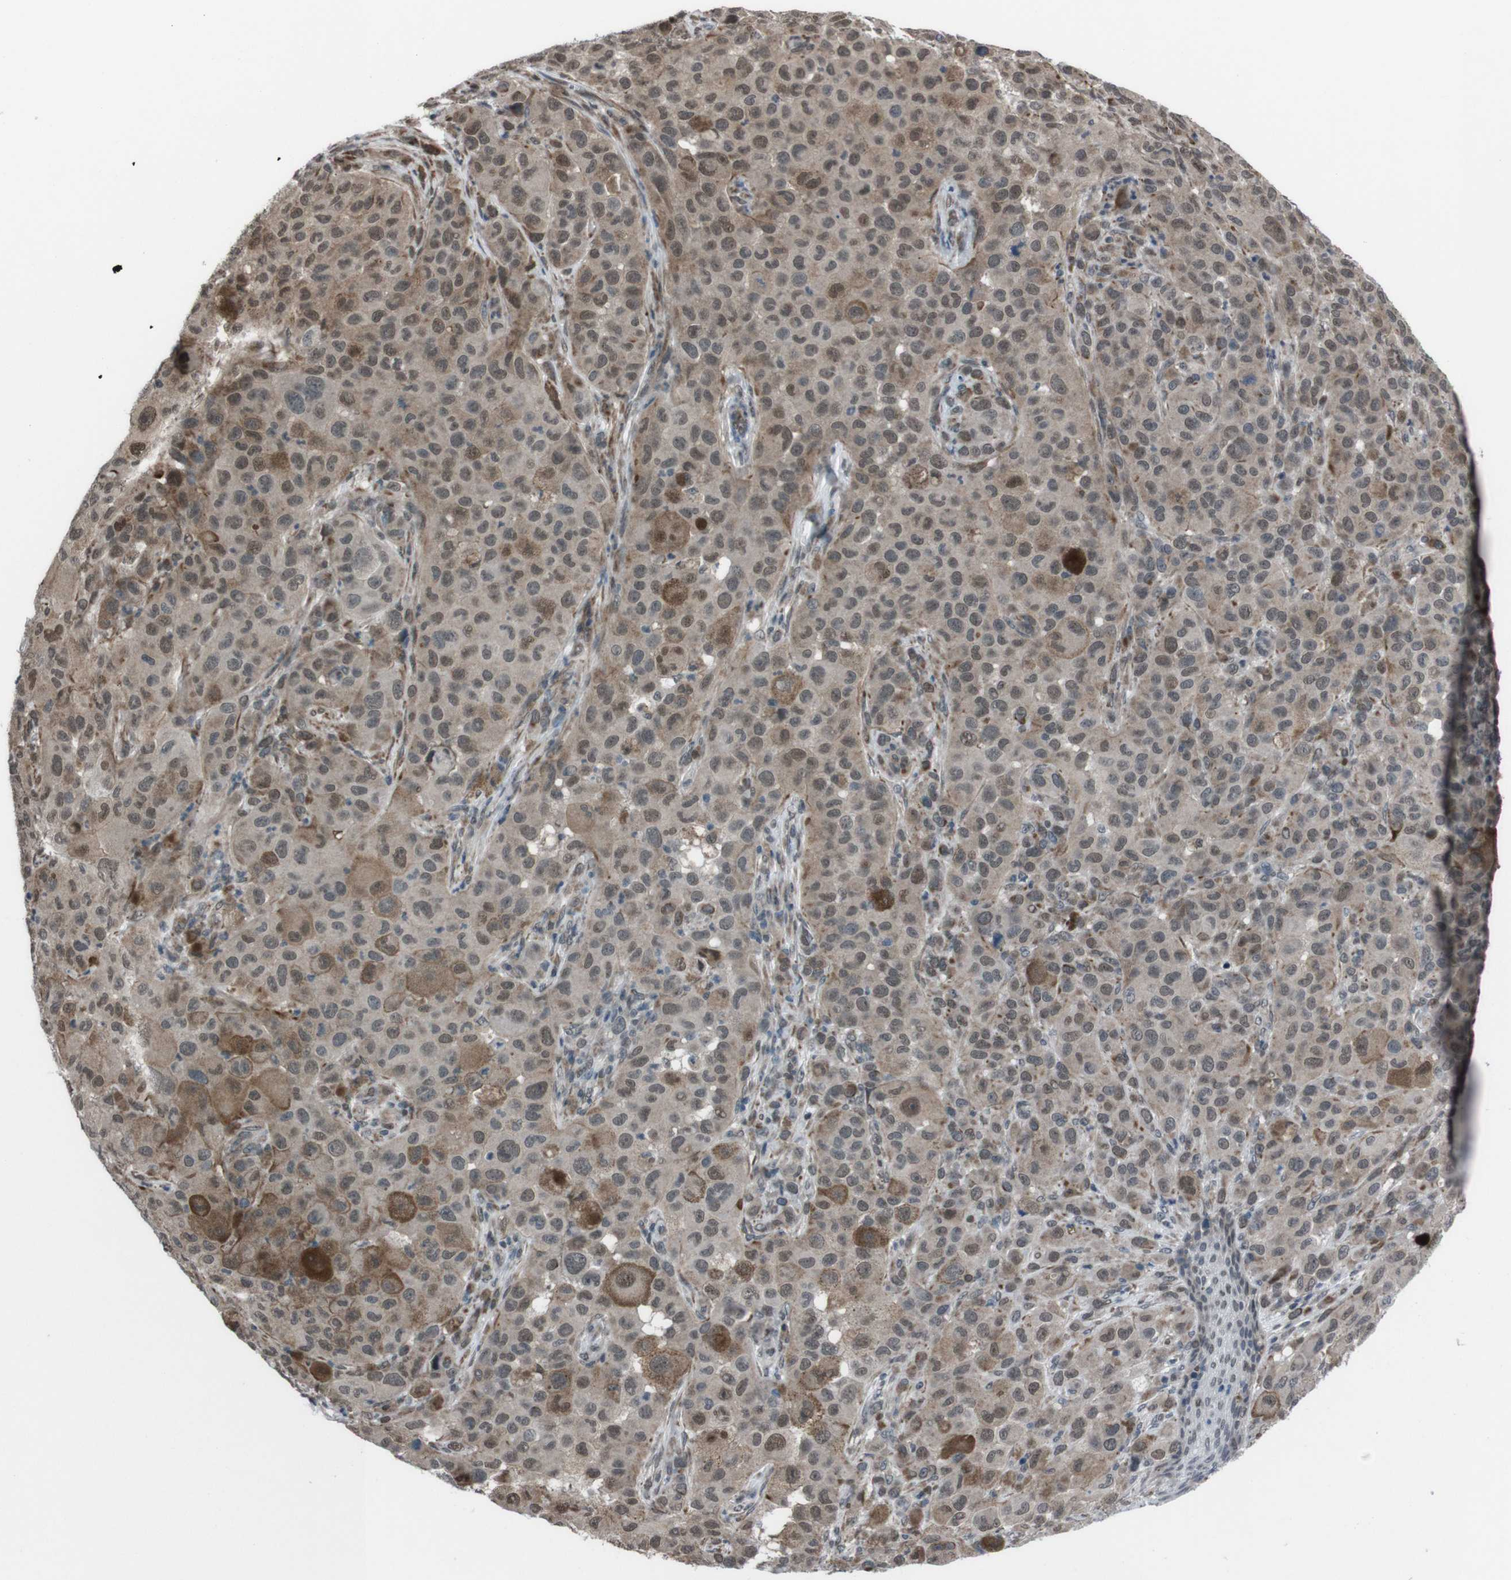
{"staining": {"intensity": "weak", "quantity": ">75%", "location": "cytoplasmic/membranous"}, "tissue": "melanoma", "cell_type": "Tumor cells", "image_type": "cancer", "snomed": [{"axis": "morphology", "description": "Malignant melanoma, NOS"}, {"axis": "topography", "description": "Skin"}], "caption": "A photomicrograph of melanoma stained for a protein exhibits weak cytoplasmic/membranous brown staining in tumor cells. The protein of interest is stained brown, and the nuclei are stained in blue (DAB IHC with brightfield microscopy, high magnification).", "gene": "SS18L1", "patient": {"sex": "male", "age": 96}}